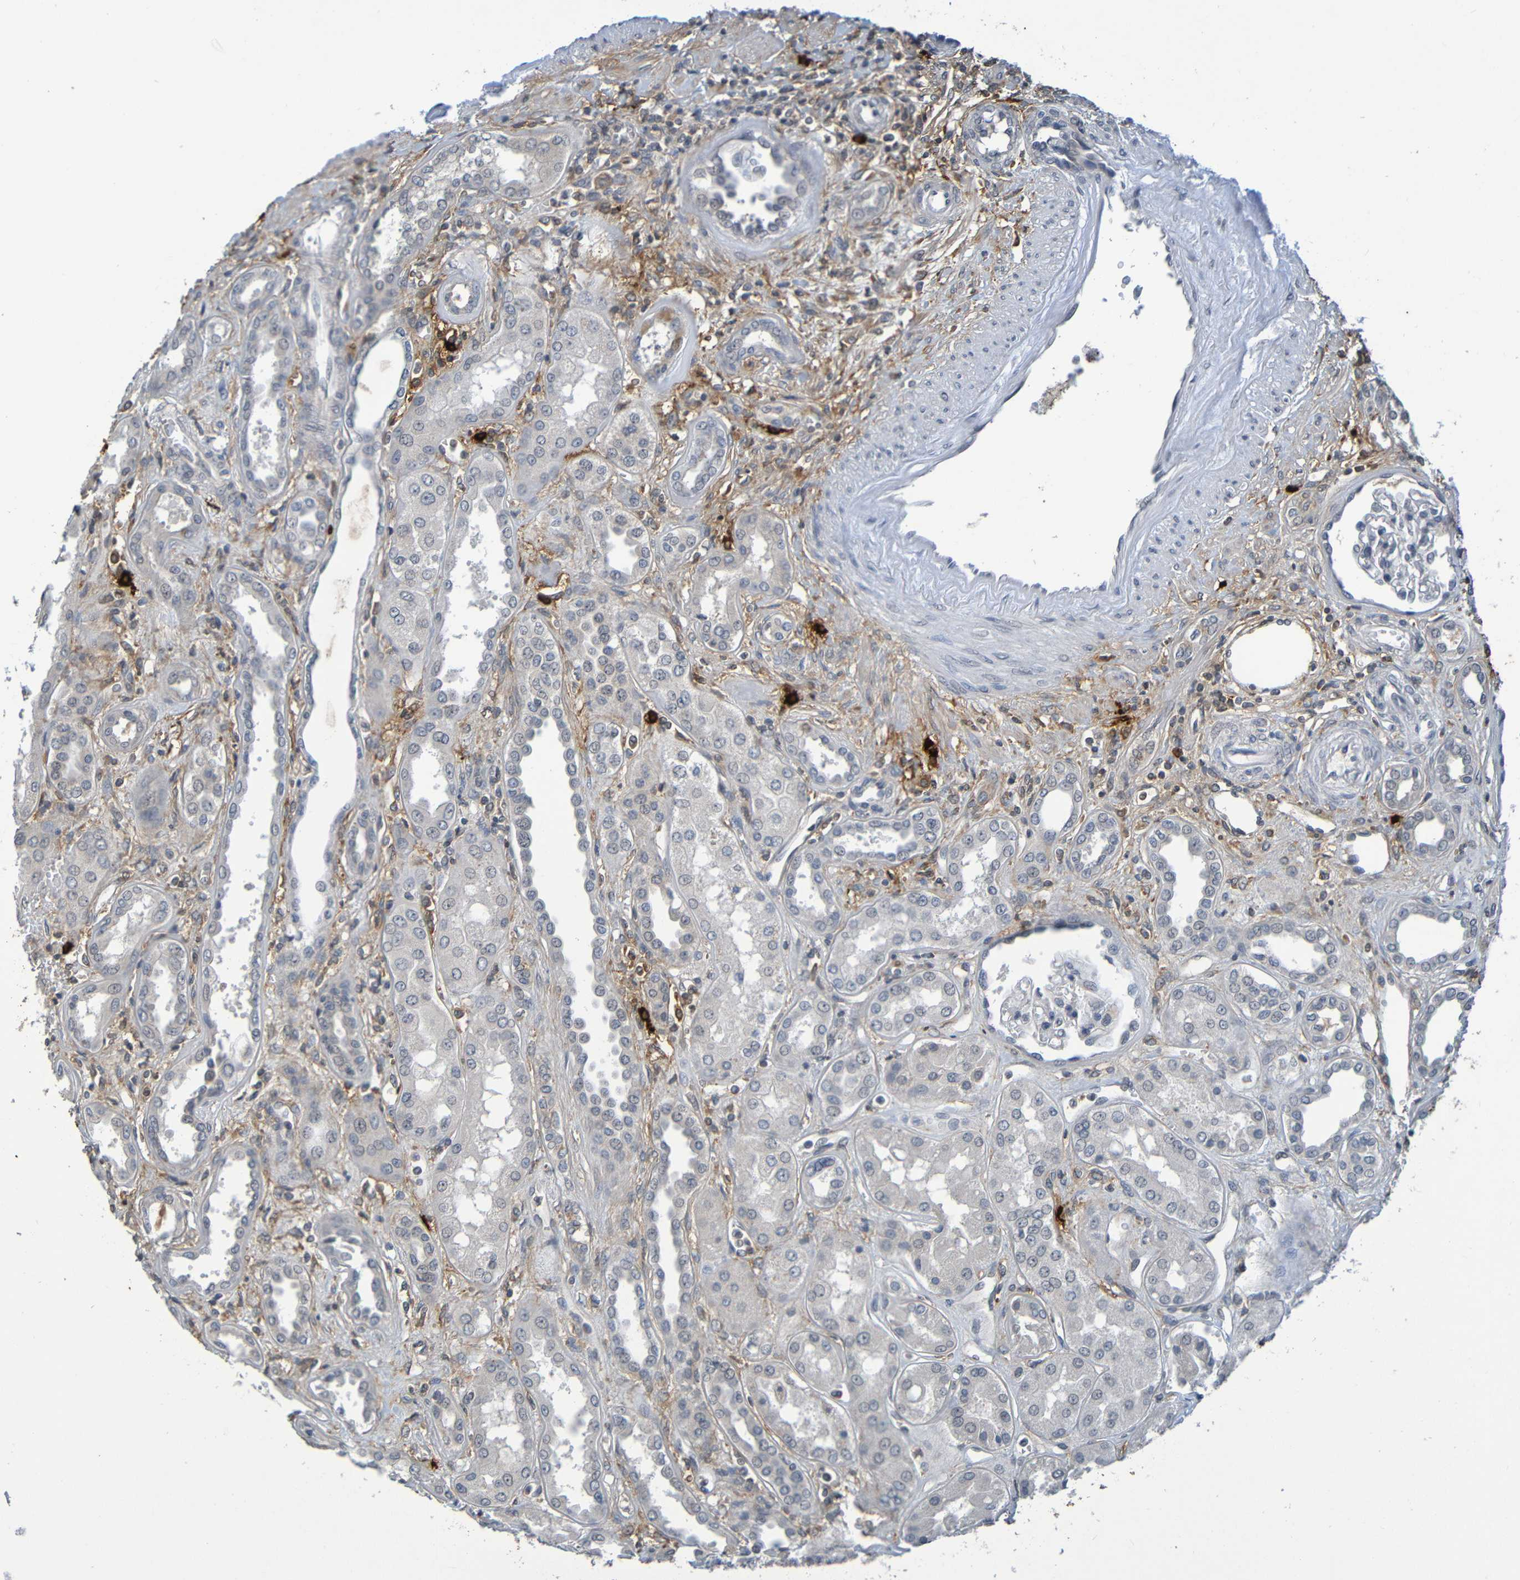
{"staining": {"intensity": "negative", "quantity": "none", "location": "none"}, "tissue": "kidney", "cell_type": "Cells in glomeruli", "image_type": "normal", "snomed": [{"axis": "morphology", "description": "Normal tissue, NOS"}, {"axis": "topography", "description": "Kidney"}], "caption": "High power microscopy histopathology image of an immunohistochemistry (IHC) histopathology image of unremarkable kidney, revealing no significant staining in cells in glomeruli.", "gene": "C3AR1", "patient": {"sex": "male", "age": 59}}